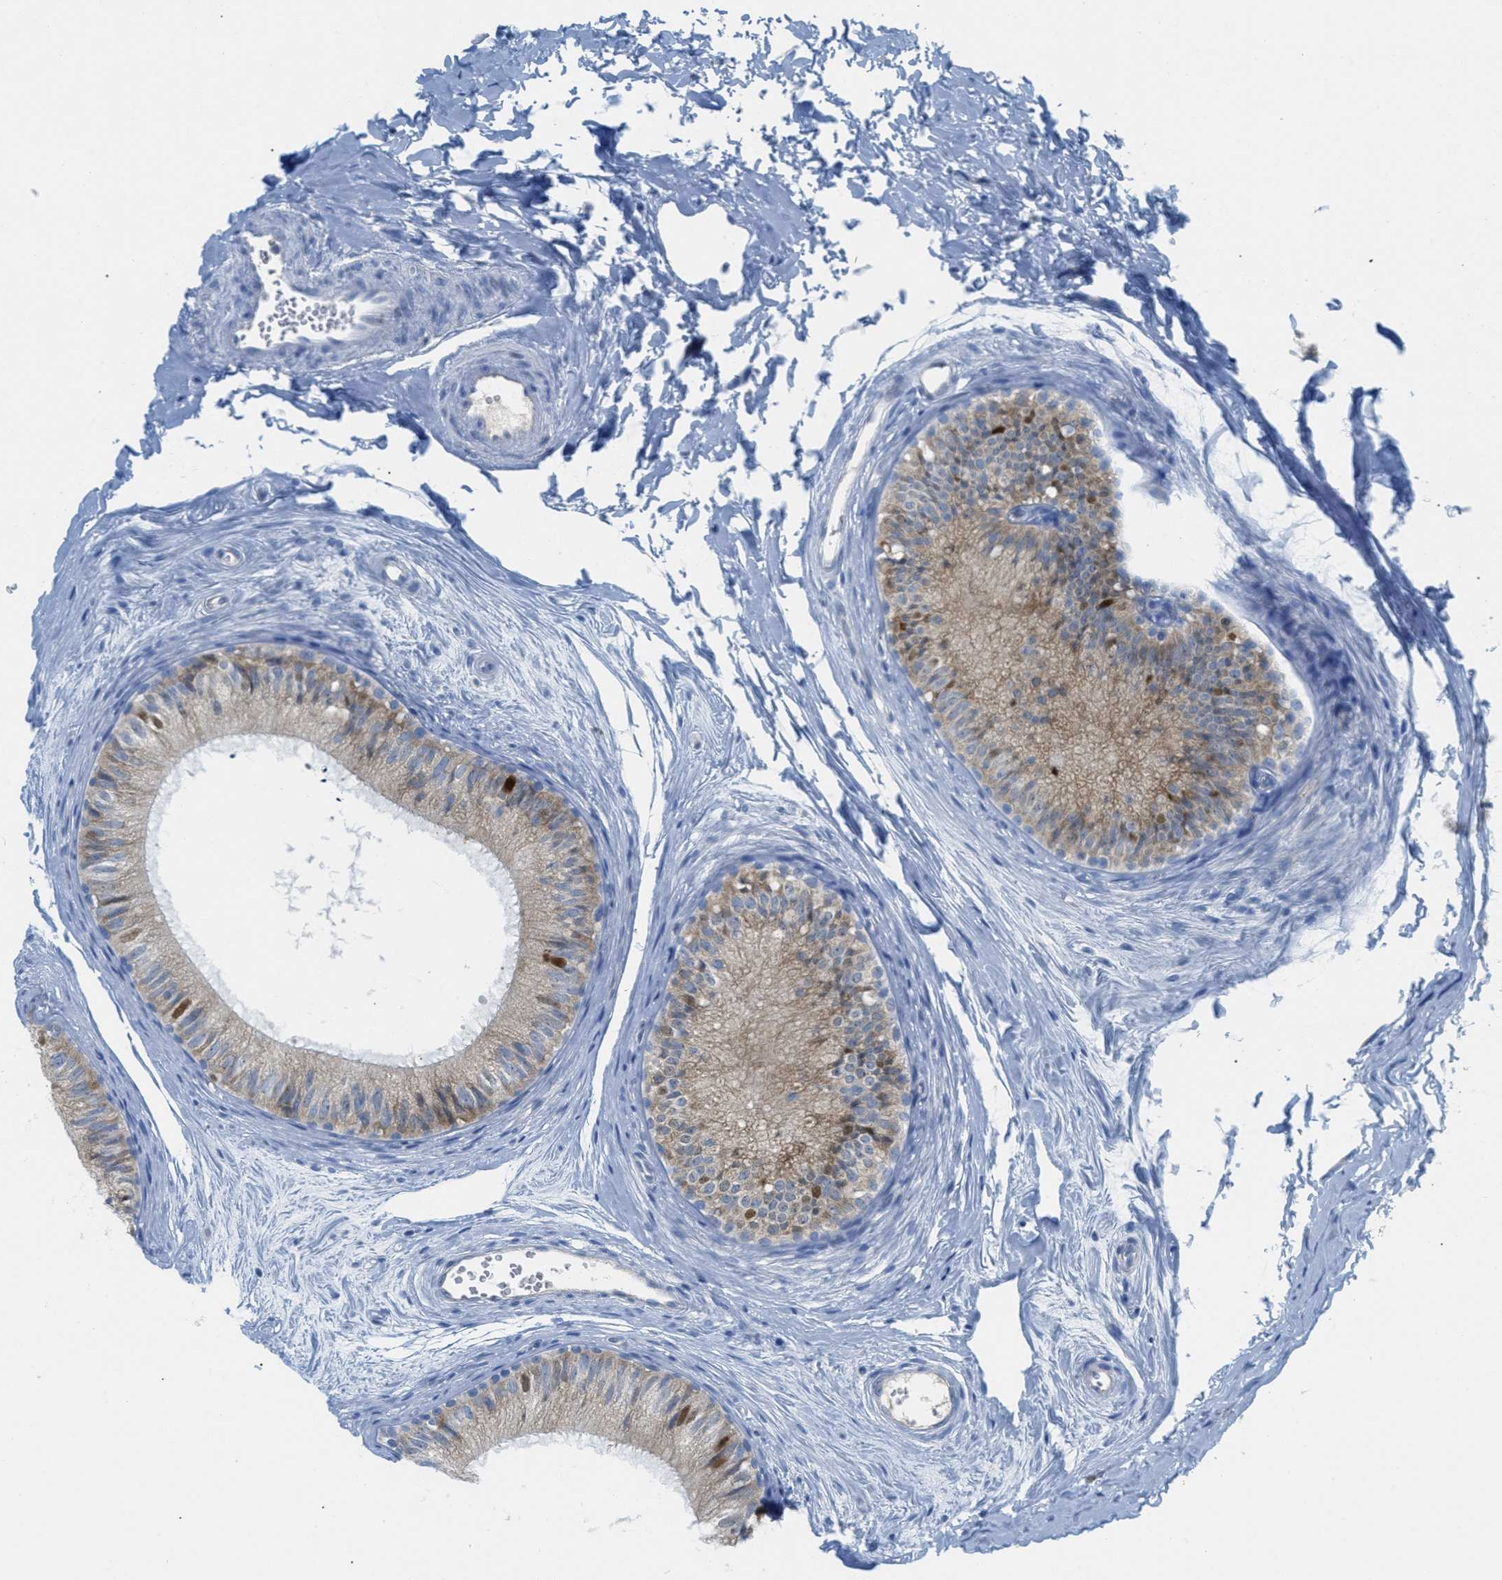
{"staining": {"intensity": "moderate", "quantity": ">75%", "location": "cytoplasmic/membranous,nuclear"}, "tissue": "epididymis", "cell_type": "Glandular cells", "image_type": "normal", "snomed": [{"axis": "morphology", "description": "Normal tissue, NOS"}, {"axis": "topography", "description": "Epididymis"}], "caption": "High-magnification brightfield microscopy of benign epididymis stained with DAB (3,3'-diaminobenzidine) (brown) and counterstained with hematoxylin (blue). glandular cells exhibit moderate cytoplasmic/membranous,nuclear expression is seen in about>75% of cells. (IHC, brightfield microscopy, high magnification).", "gene": "ORC6", "patient": {"sex": "male", "age": 56}}